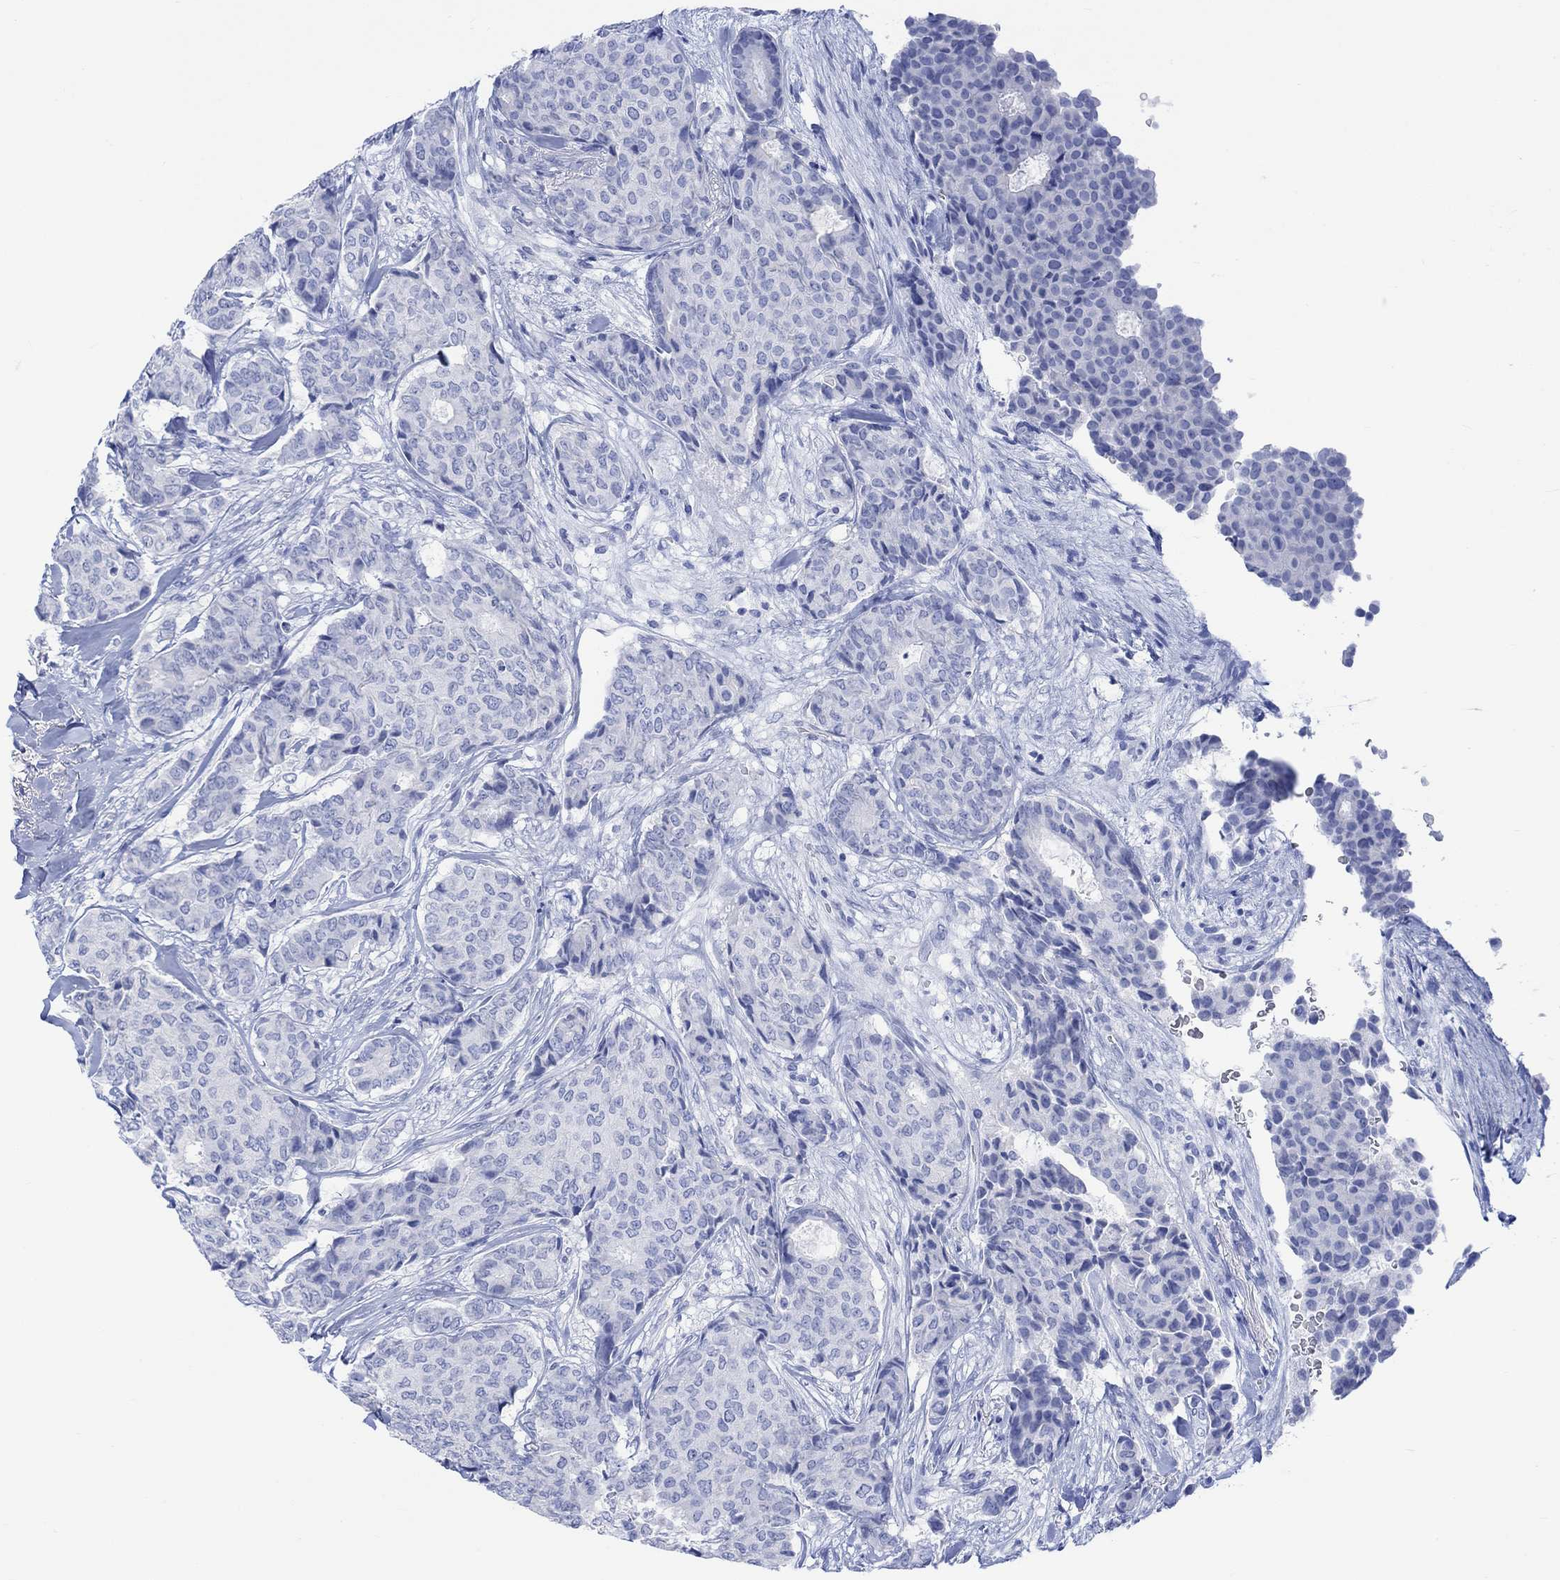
{"staining": {"intensity": "negative", "quantity": "none", "location": "none"}, "tissue": "breast cancer", "cell_type": "Tumor cells", "image_type": "cancer", "snomed": [{"axis": "morphology", "description": "Duct carcinoma"}, {"axis": "topography", "description": "Breast"}], "caption": "There is no significant staining in tumor cells of breast cancer (infiltrating ductal carcinoma).", "gene": "CALCA", "patient": {"sex": "female", "age": 75}}